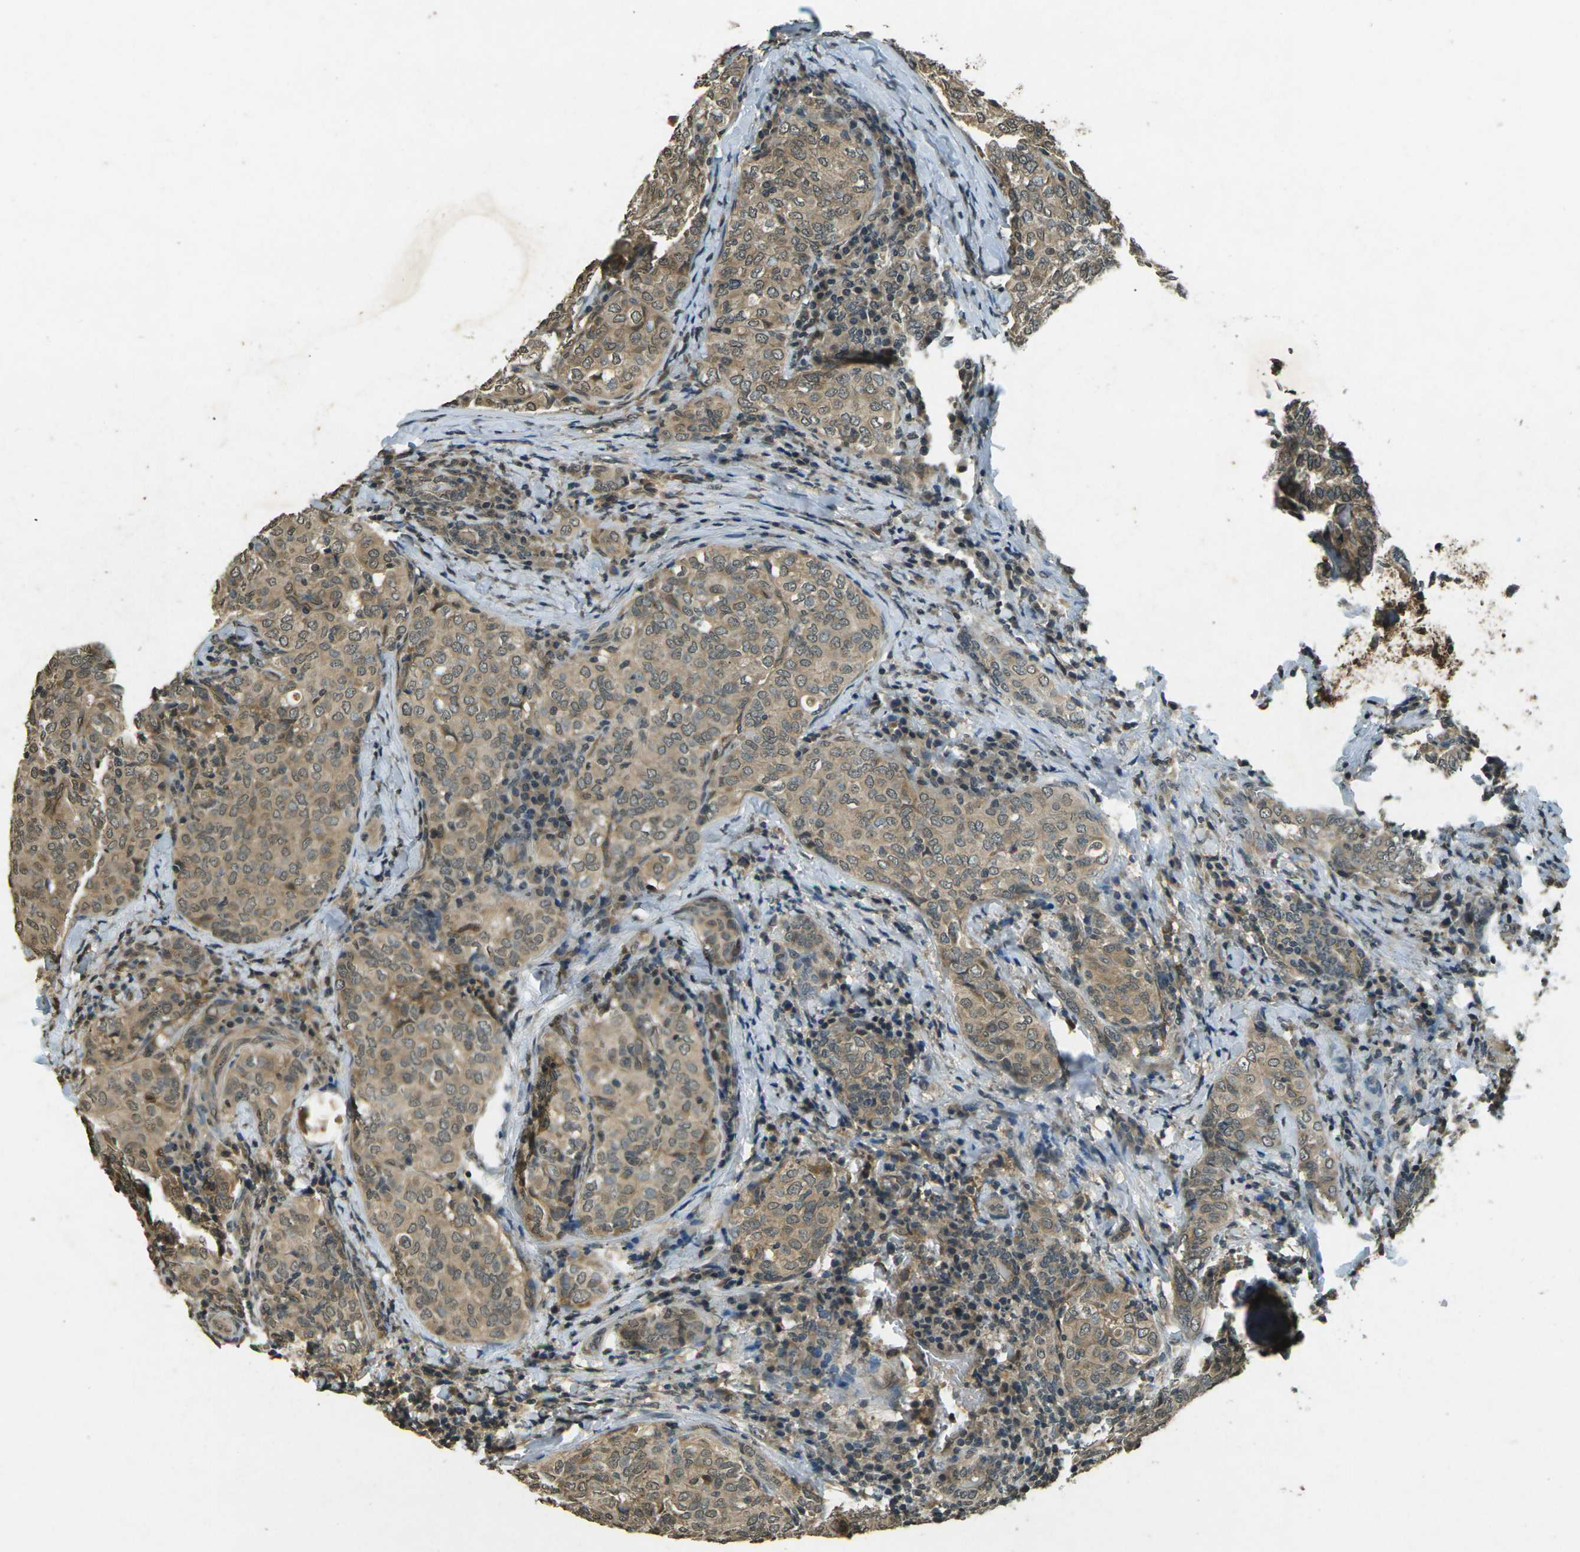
{"staining": {"intensity": "moderate", "quantity": ">75%", "location": "cytoplasmic/membranous"}, "tissue": "thyroid cancer", "cell_type": "Tumor cells", "image_type": "cancer", "snomed": [{"axis": "morphology", "description": "Normal tissue, NOS"}, {"axis": "morphology", "description": "Papillary adenocarcinoma, NOS"}, {"axis": "topography", "description": "Thyroid gland"}], "caption": "The micrograph demonstrates staining of thyroid papillary adenocarcinoma, revealing moderate cytoplasmic/membranous protein expression (brown color) within tumor cells. (Brightfield microscopy of DAB IHC at high magnification).", "gene": "PDE2A", "patient": {"sex": "female", "age": 30}}